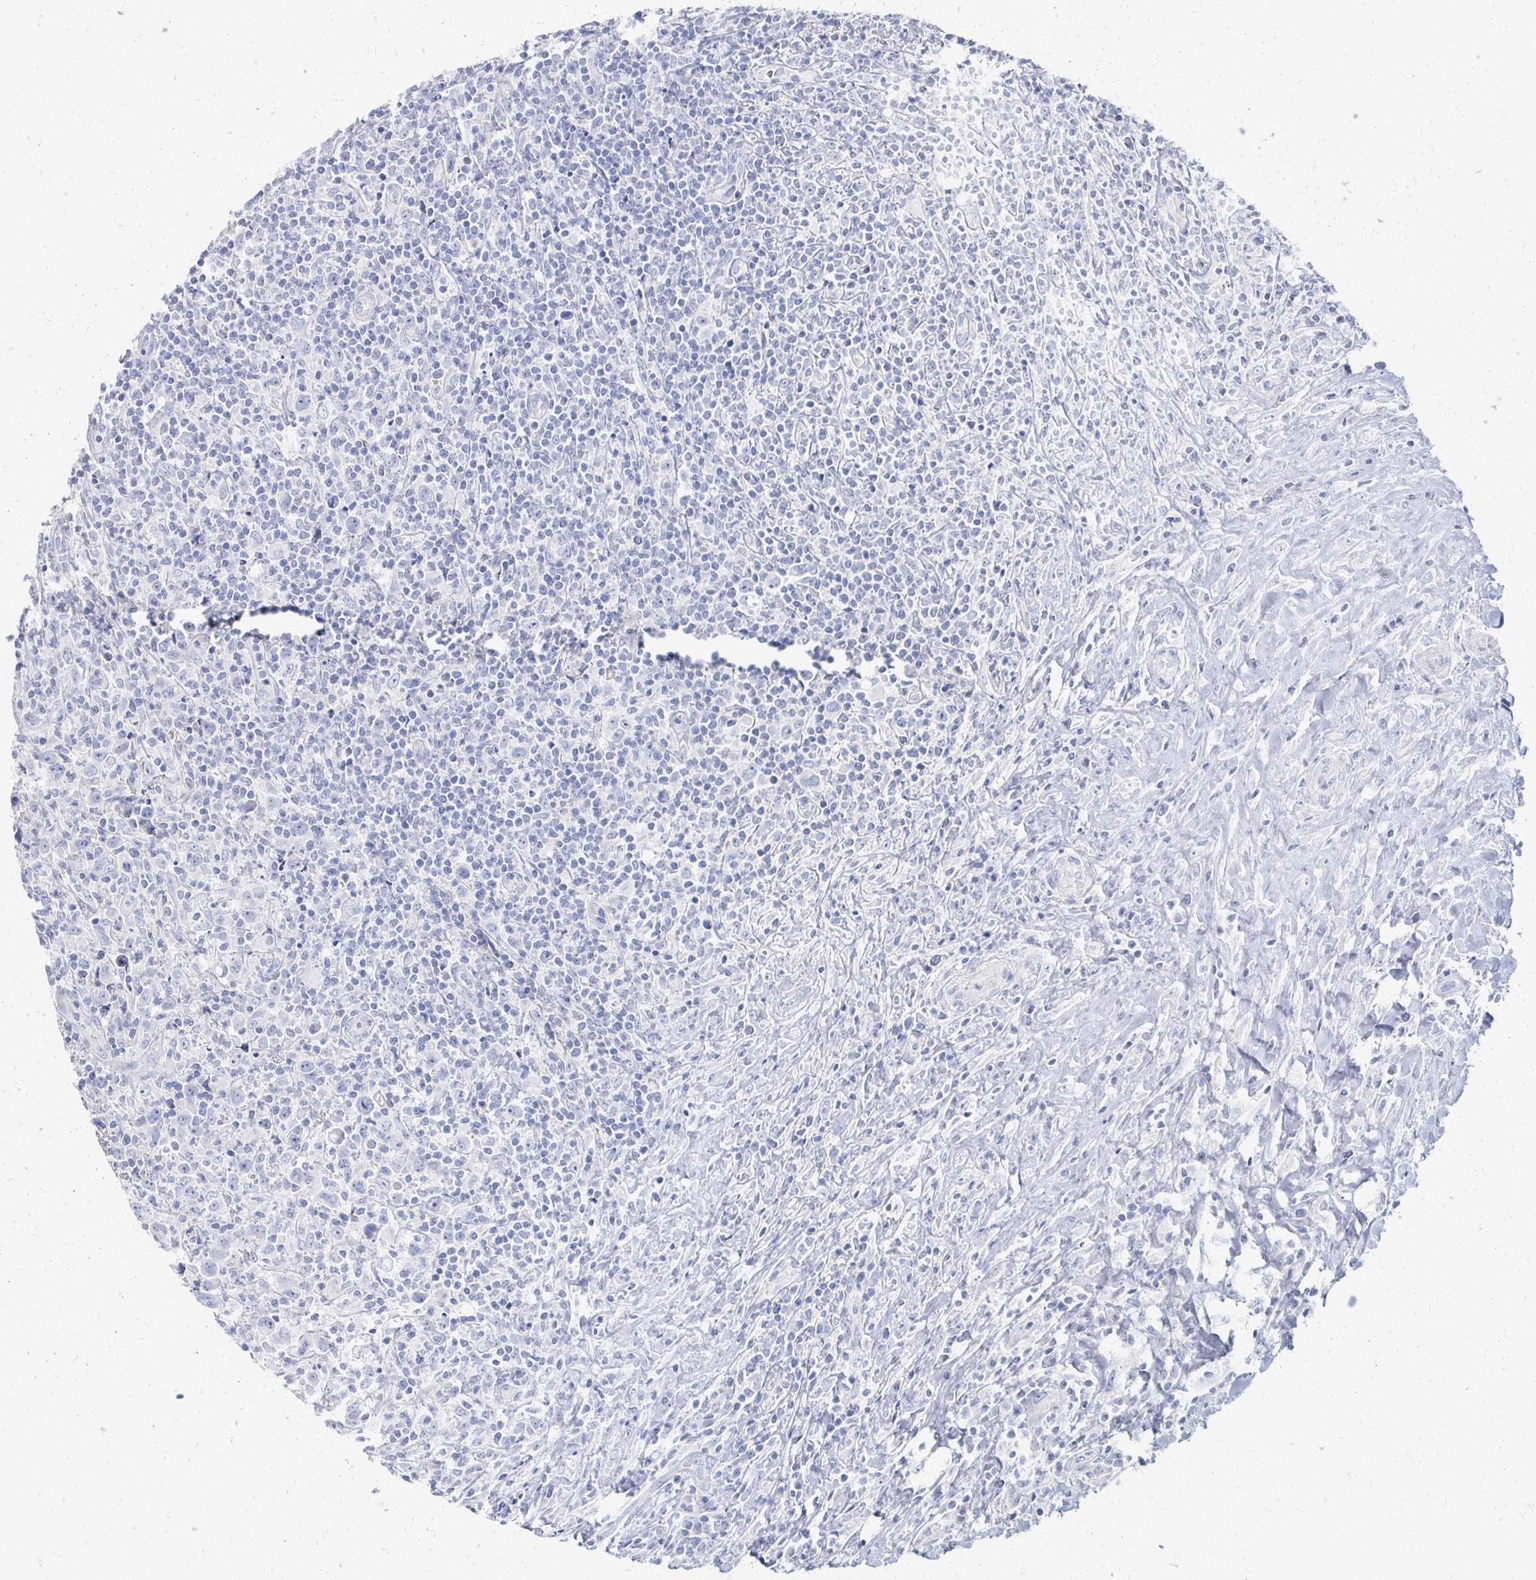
{"staining": {"intensity": "negative", "quantity": "none", "location": "none"}, "tissue": "lymphoma", "cell_type": "Tumor cells", "image_type": "cancer", "snomed": [{"axis": "morphology", "description": "Hodgkin's disease, NOS"}, {"axis": "topography", "description": "Lymph node"}], "caption": "Photomicrograph shows no significant protein positivity in tumor cells of lymphoma. (DAB IHC, high magnification).", "gene": "PRR20A", "patient": {"sex": "female", "age": 18}}